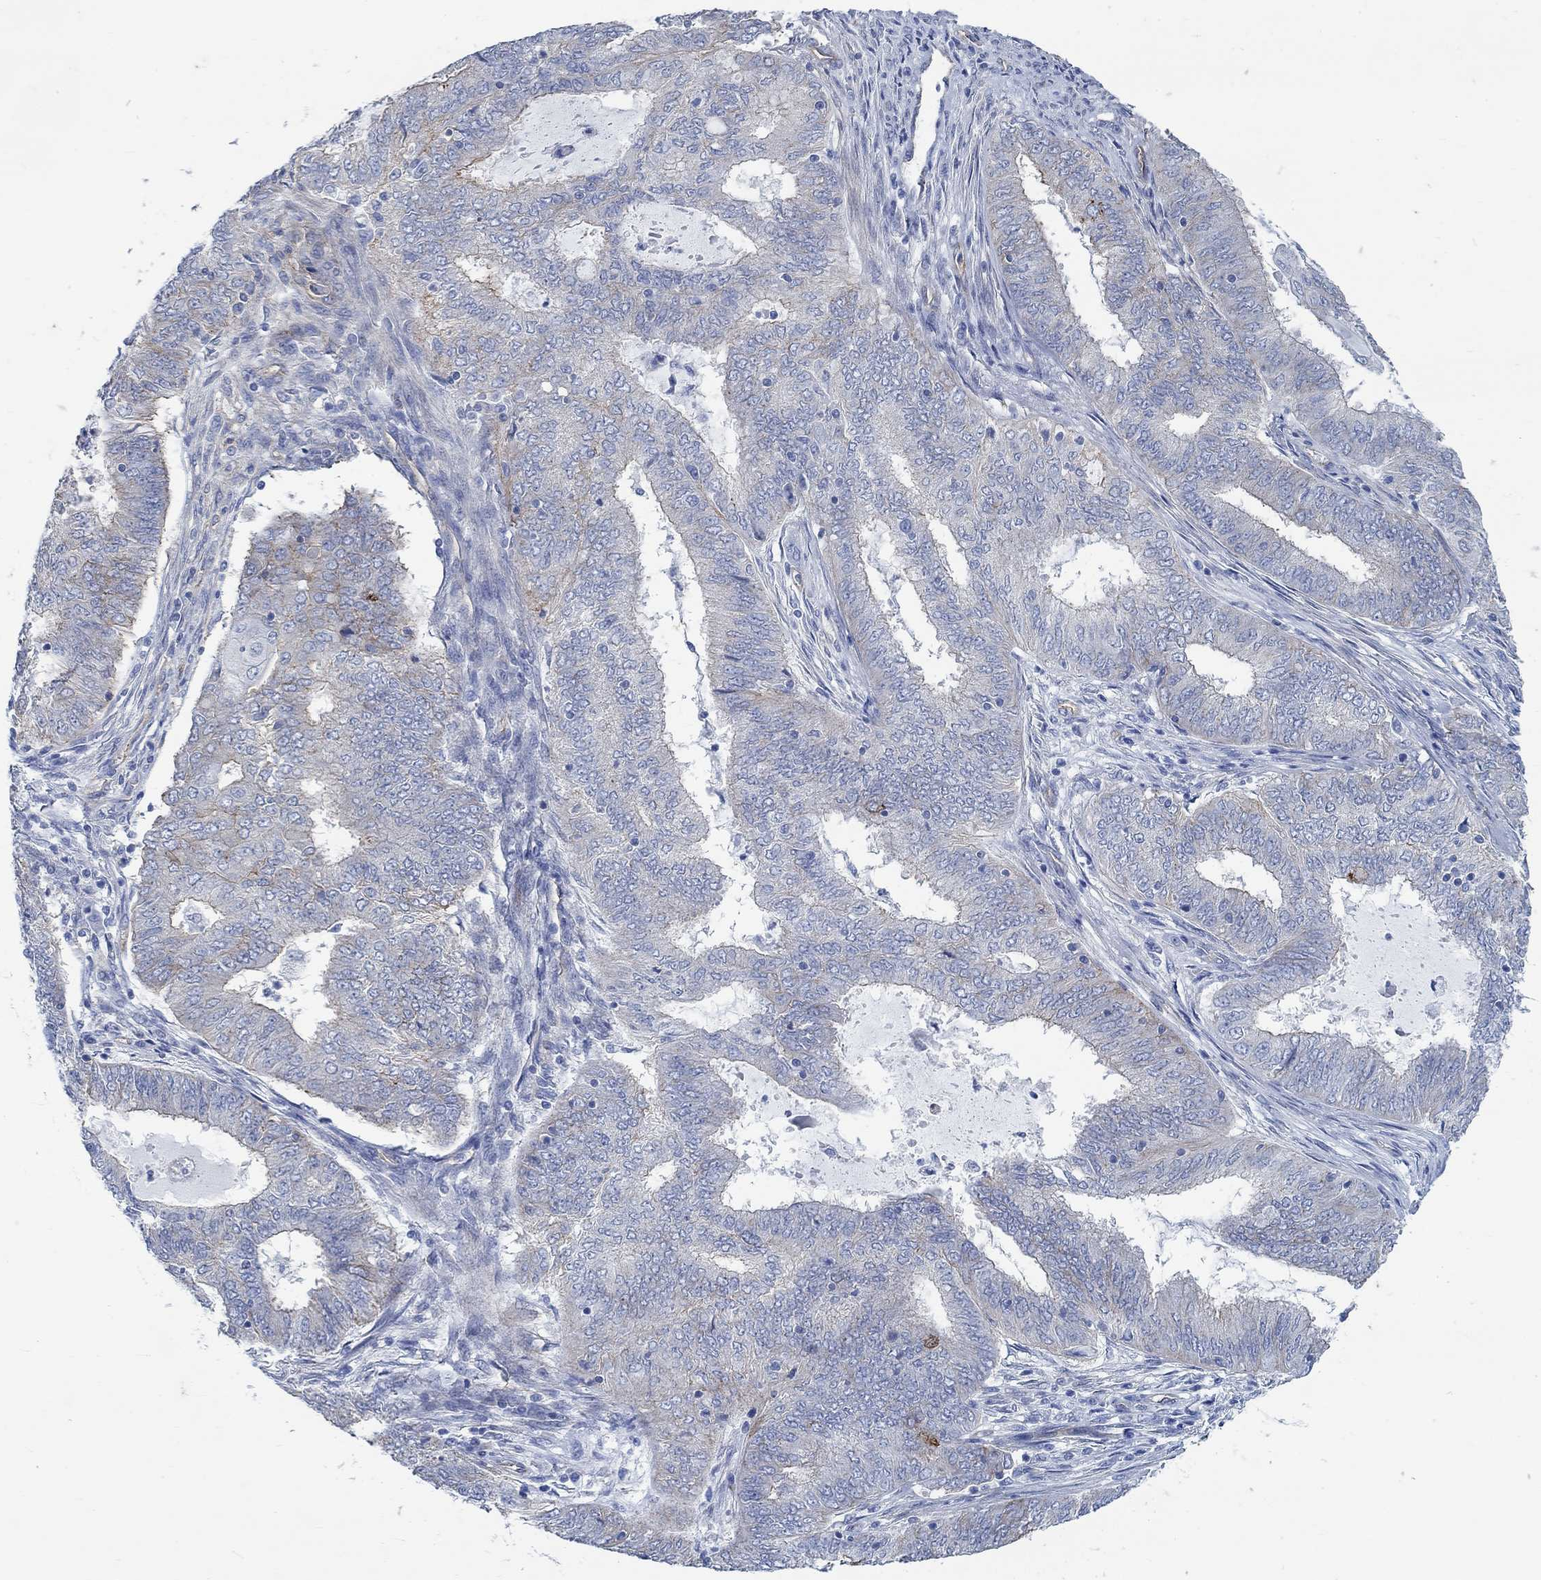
{"staining": {"intensity": "weak", "quantity": "<25%", "location": "cytoplasmic/membranous"}, "tissue": "endometrial cancer", "cell_type": "Tumor cells", "image_type": "cancer", "snomed": [{"axis": "morphology", "description": "Adenocarcinoma, NOS"}, {"axis": "topography", "description": "Endometrium"}], "caption": "Tumor cells are negative for brown protein staining in endometrial adenocarcinoma. Brightfield microscopy of immunohistochemistry stained with DAB (3,3'-diaminobenzidine) (brown) and hematoxylin (blue), captured at high magnification.", "gene": "TMEM198", "patient": {"sex": "female", "age": 62}}